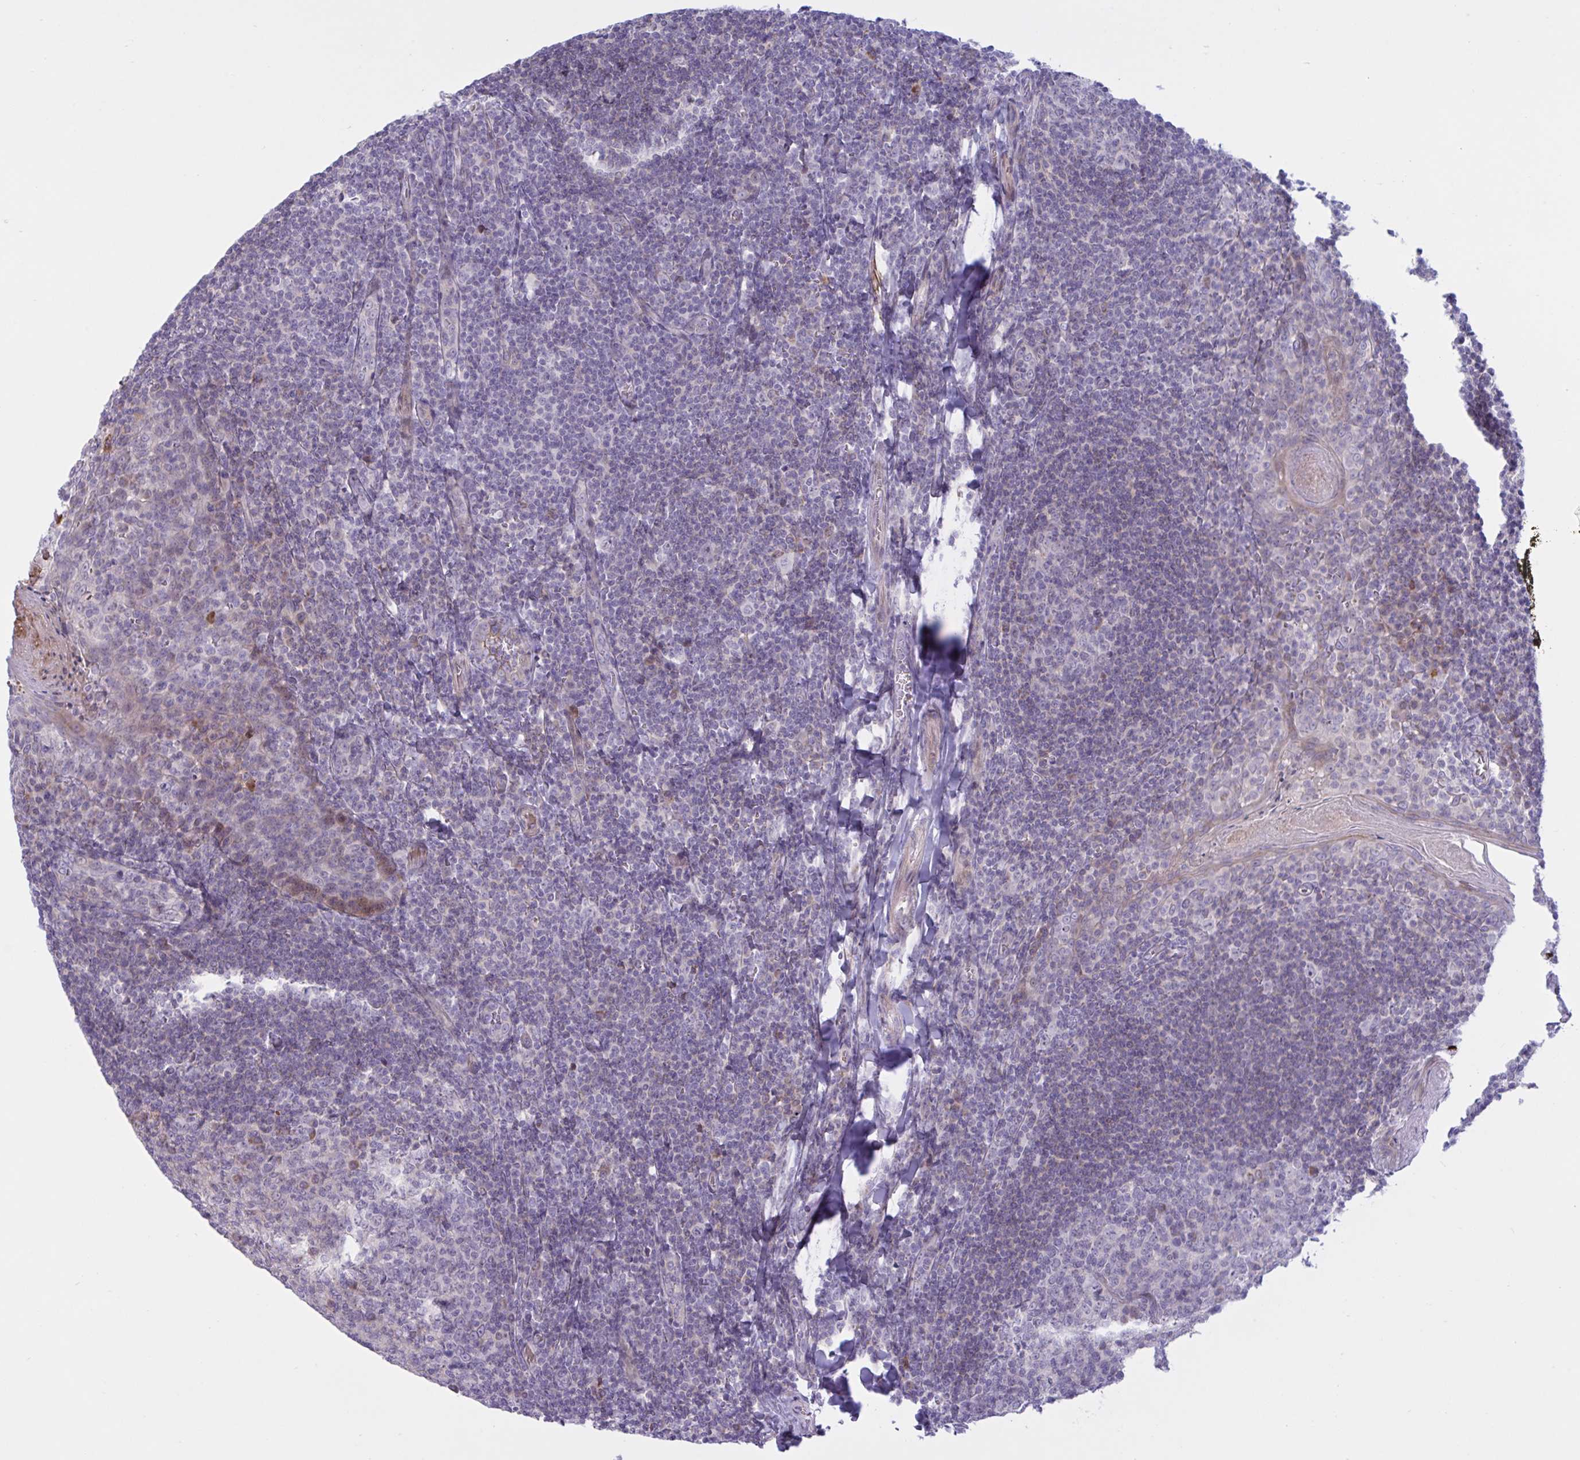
{"staining": {"intensity": "negative", "quantity": "none", "location": "none"}, "tissue": "tonsil", "cell_type": "Germinal center cells", "image_type": "normal", "snomed": [{"axis": "morphology", "description": "Normal tissue, NOS"}, {"axis": "topography", "description": "Tonsil"}], "caption": "An immunohistochemistry (IHC) micrograph of unremarkable tonsil is shown. There is no staining in germinal center cells of tonsil. (DAB immunohistochemistry (IHC) visualized using brightfield microscopy, high magnification).", "gene": "VWC2", "patient": {"sex": "male", "age": 27}}